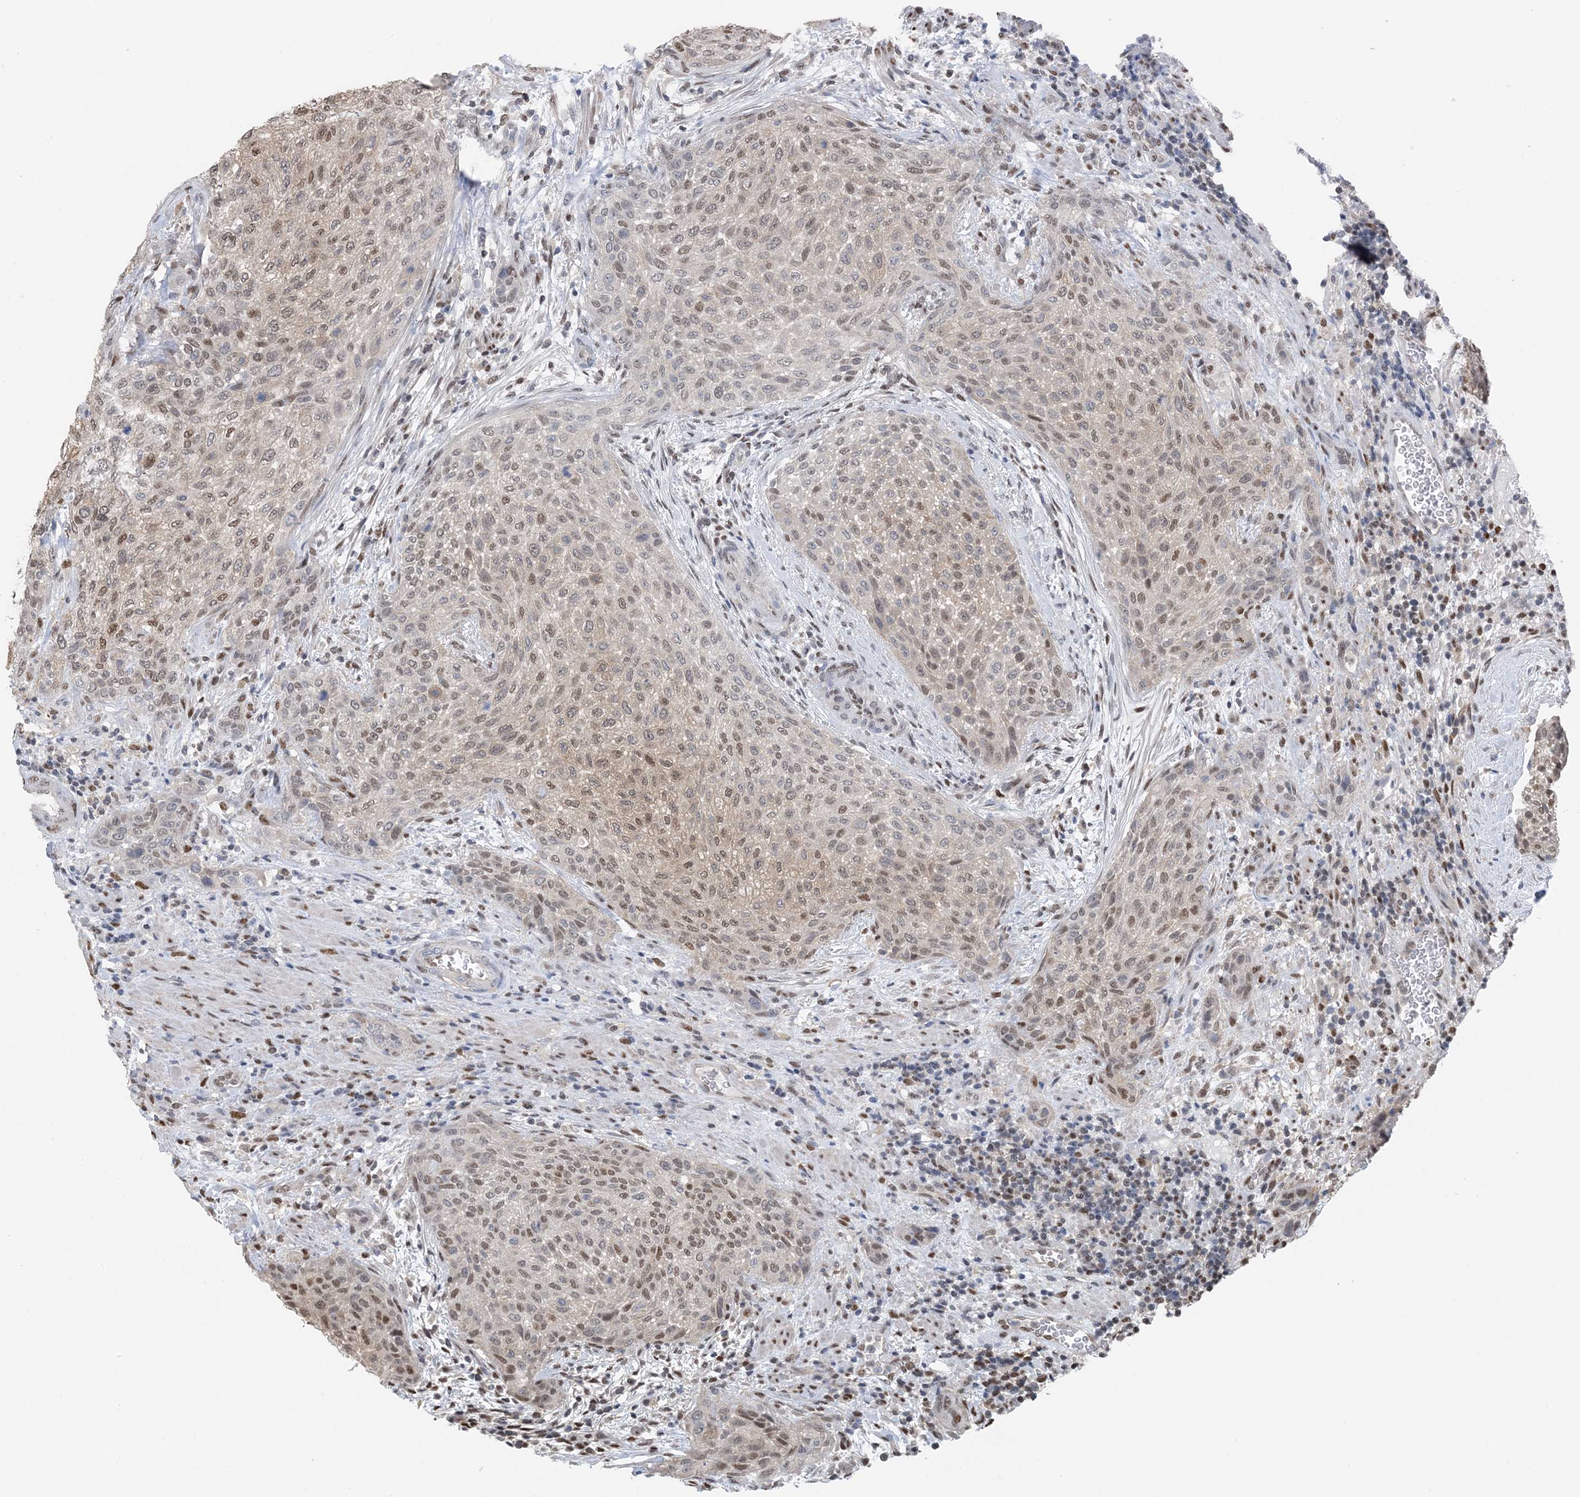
{"staining": {"intensity": "moderate", "quantity": ">75%", "location": "cytoplasmic/membranous,nuclear"}, "tissue": "urothelial cancer", "cell_type": "Tumor cells", "image_type": "cancer", "snomed": [{"axis": "morphology", "description": "Urothelial carcinoma, High grade"}, {"axis": "topography", "description": "Urinary bladder"}], "caption": "Protein expression analysis of urothelial cancer reveals moderate cytoplasmic/membranous and nuclear expression in approximately >75% of tumor cells. (DAB (3,3'-diaminobenzidine) IHC with brightfield microscopy, high magnification).", "gene": "HIKESHI", "patient": {"sex": "male", "age": 35}}